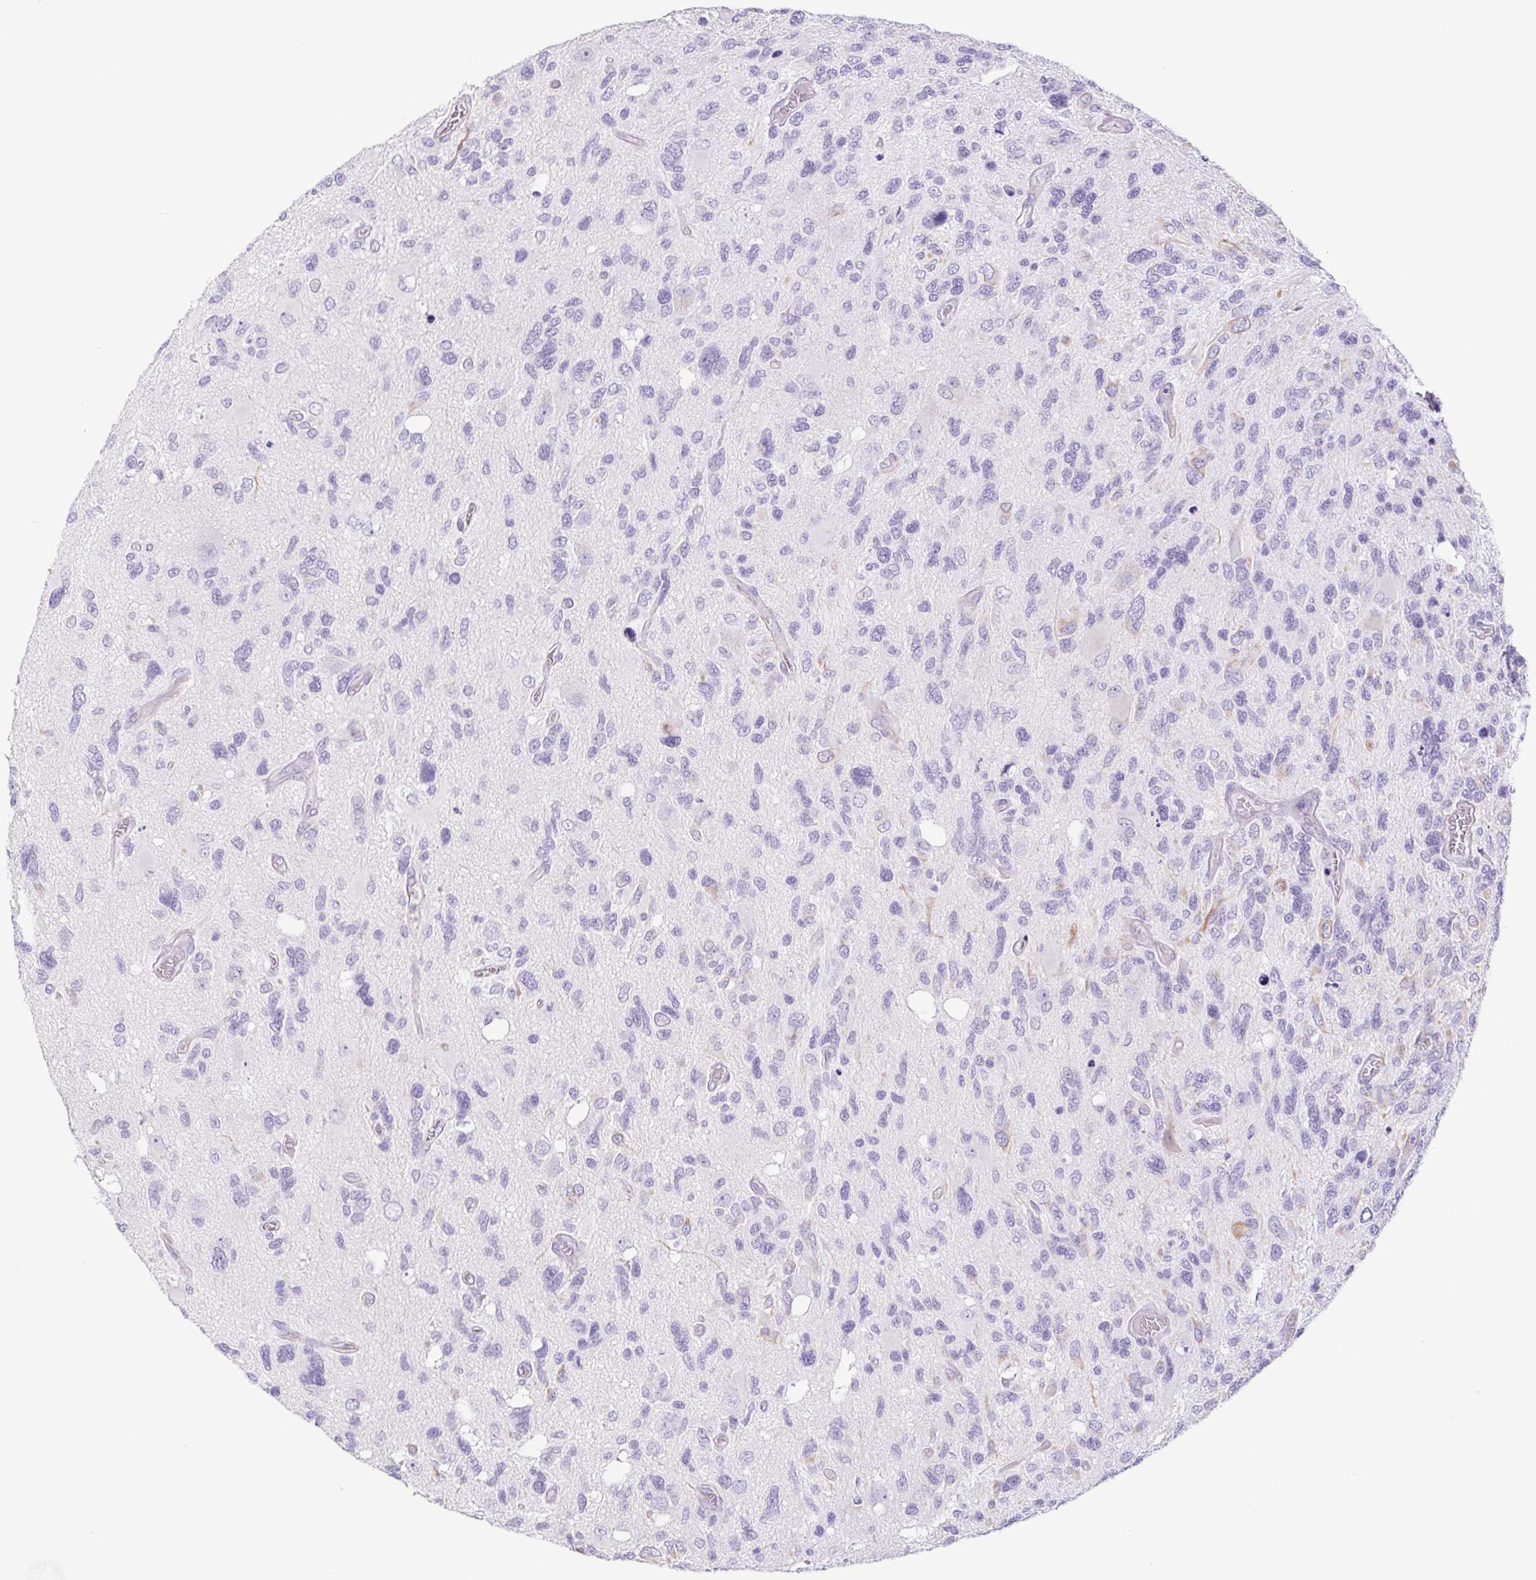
{"staining": {"intensity": "weak", "quantity": "<25%", "location": "cytoplasmic/membranous"}, "tissue": "glioma", "cell_type": "Tumor cells", "image_type": "cancer", "snomed": [{"axis": "morphology", "description": "Glioma, malignant, High grade"}, {"axis": "topography", "description": "Brain"}], "caption": "An immunohistochemistry (IHC) micrograph of glioma is shown. There is no staining in tumor cells of glioma.", "gene": "CYP21A2", "patient": {"sex": "male", "age": 49}}